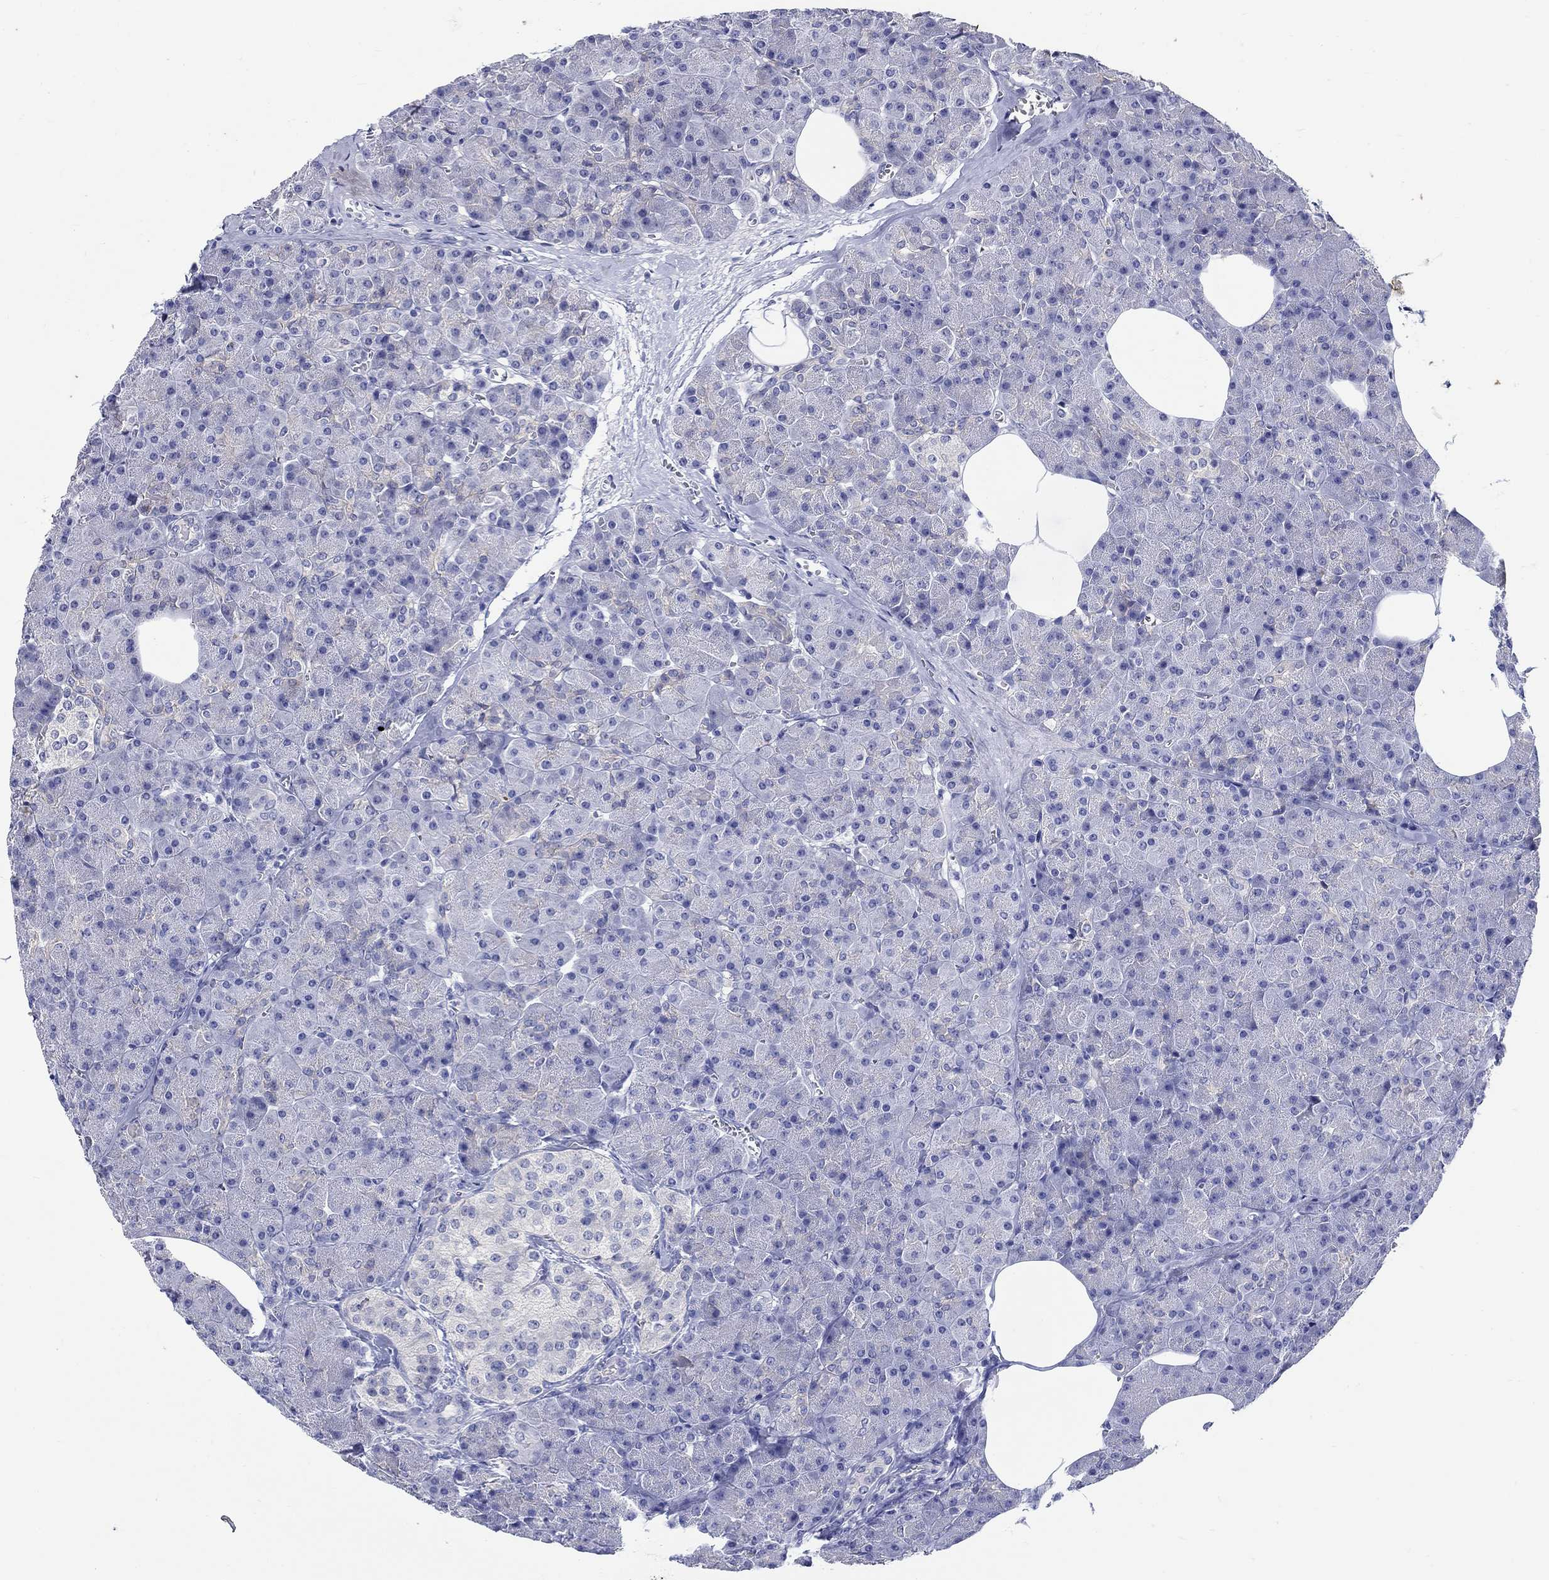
{"staining": {"intensity": "weak", "quantity": "<25%", "location": "cytoplasmic/membranous"}, "tissue": "pancreas", "cell_type": "Exocrine glandular cells", "image_type": "normal", "snomed": [{"axis": "morphology", "description": "Normal tissue, NOS"}, {"axis": "topography", "description": "Pancreas"}], "caption": "A micrograph of pancreas stained for a protein exhibits no brown staining in exocrine glandular cells. (Stains: DAB immunohistochemistry (IHC) with hematoxylin counter stain, Microscopy: brightfield microscopy at high magnification).", "gene": "SLC30A3", "patient": {"sex": "female", "age": 45}}